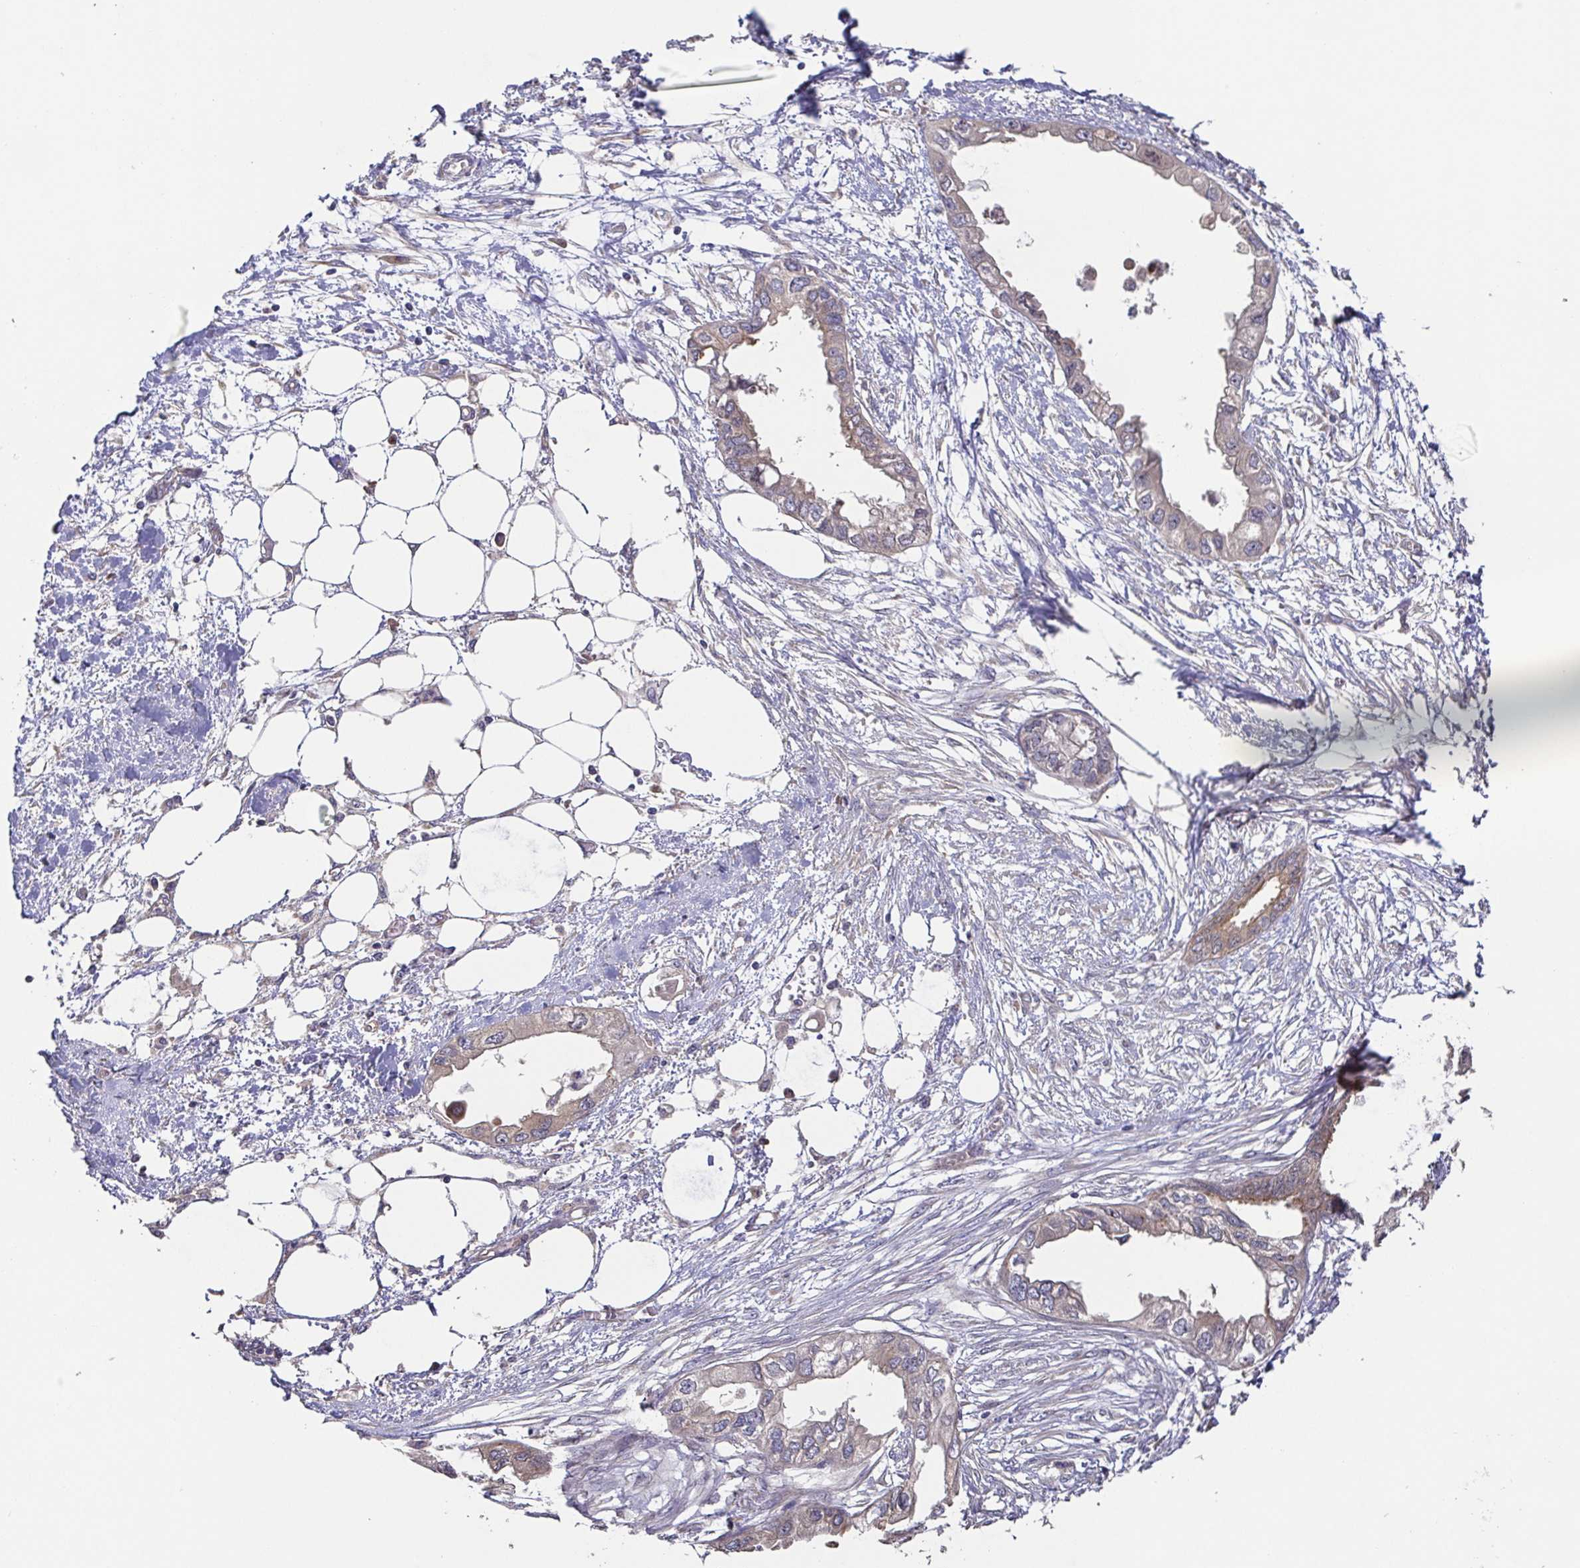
{"staining": {"intensity": "weak", "quantity": "25%-75%", "location": "cytoplasmic/membranous"}, "tissue": "endometrial cancer", "cell_type": "Tumor cells", "image_type": "cancer", "snomed": [{"axis": "morphology", "description": "Adenocarcinoma, NOS"}, {"axis": "morphology", "description": "Adenocarcinoma, metastatic, NOS"}, {"axis": "topography", "description": "Adipose tissue"}, {"axis": "topography", "description": "Endometrium"}], "caption": "Weak cytoplasmic/membranous protein expression is identified in approximately 25%-75% of tumor cells in endometrial cancer (metastatic adenocarcinoma).", "gene": "EIF3D", "patient": {"sex": "female", "age": 67}}